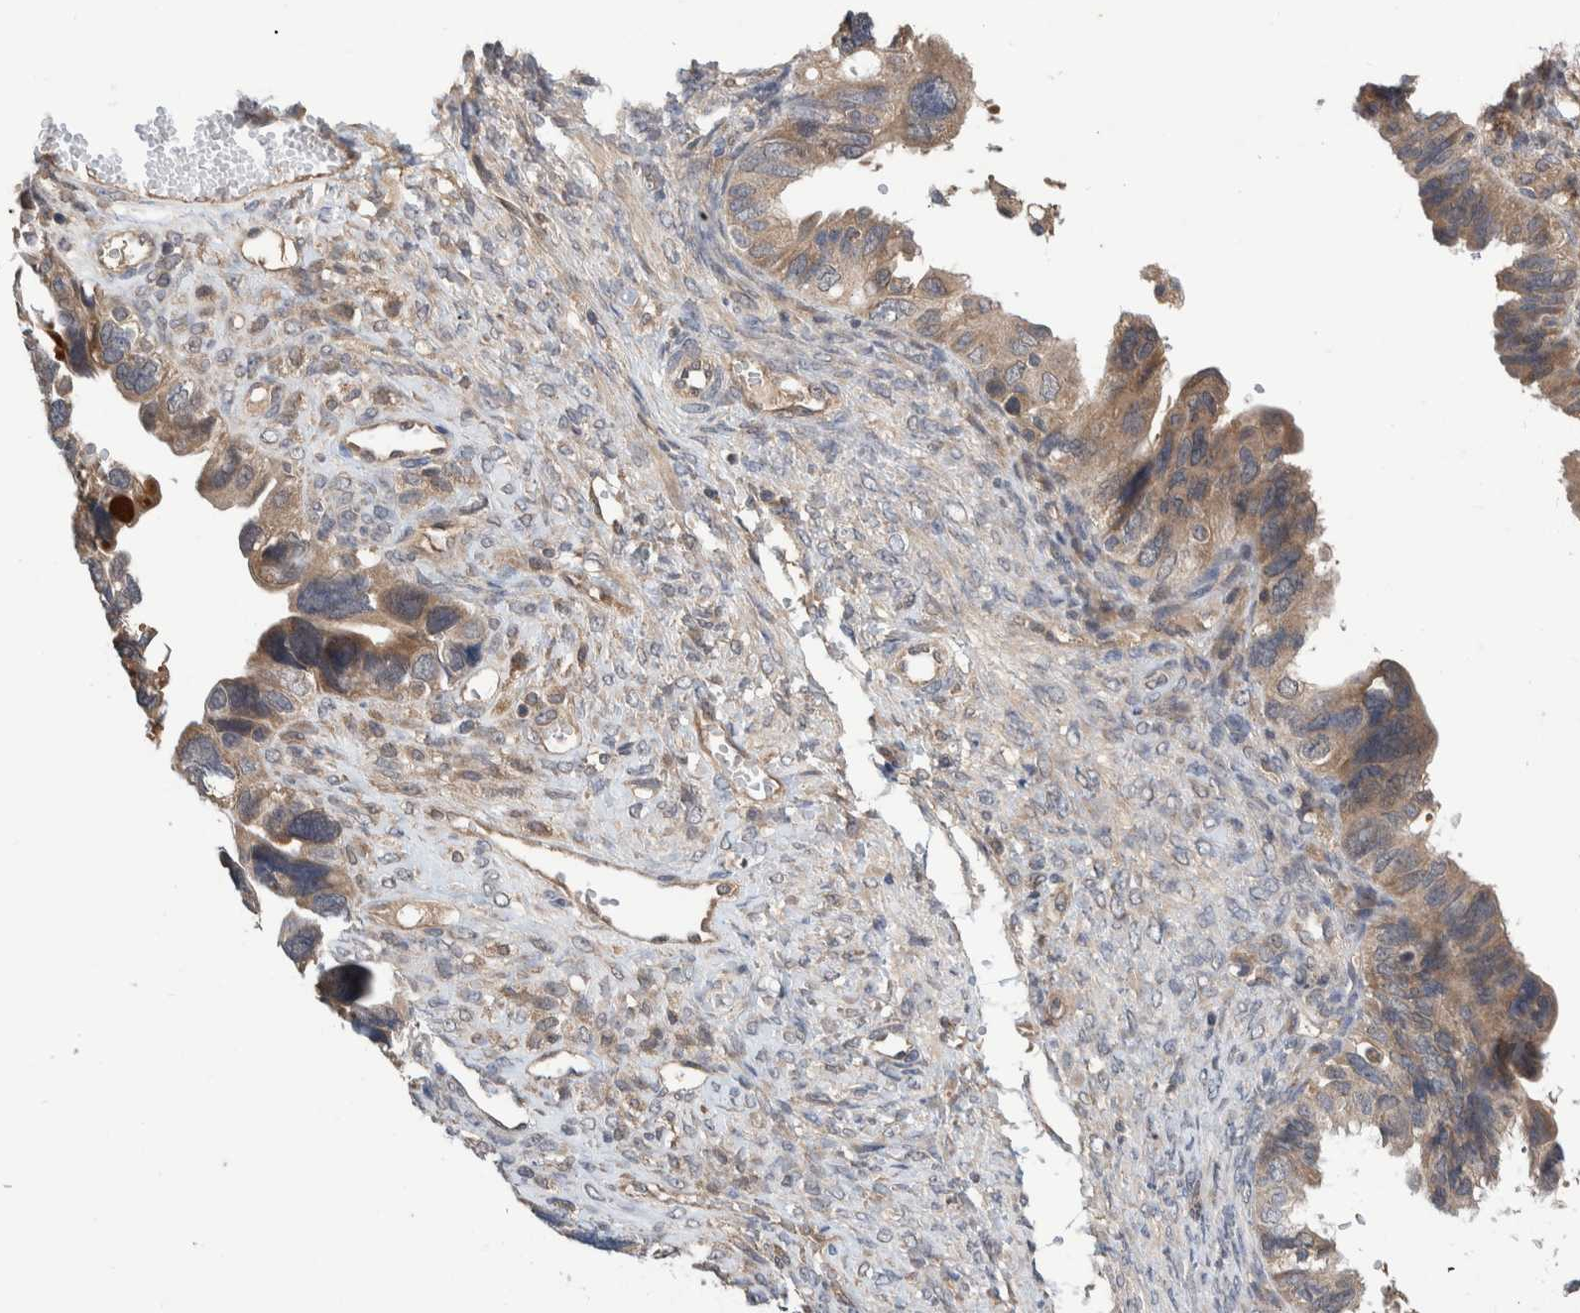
{"staining": {"intensity": "weak", "quantity": ">75%", "location": "cytoplasmic/membranous"}, "tissue": "ovarian cancer", "cell_type": "Tumor cells", "image_type": "cancer", "snomed": [{"axis": "morphology", "description": "Cystadenocarcinoma, serous, NOS"}, {"axis": "topography", "description": "Ovary"}], "caption": "Brown immunohistochemical staining in ovarian cancer exhibits weak cytoplasmic/membranous staining in approximately >75% of tumor cells.", "gene": "PLPBP", "patient": {"sex": "female", "age": 79}}